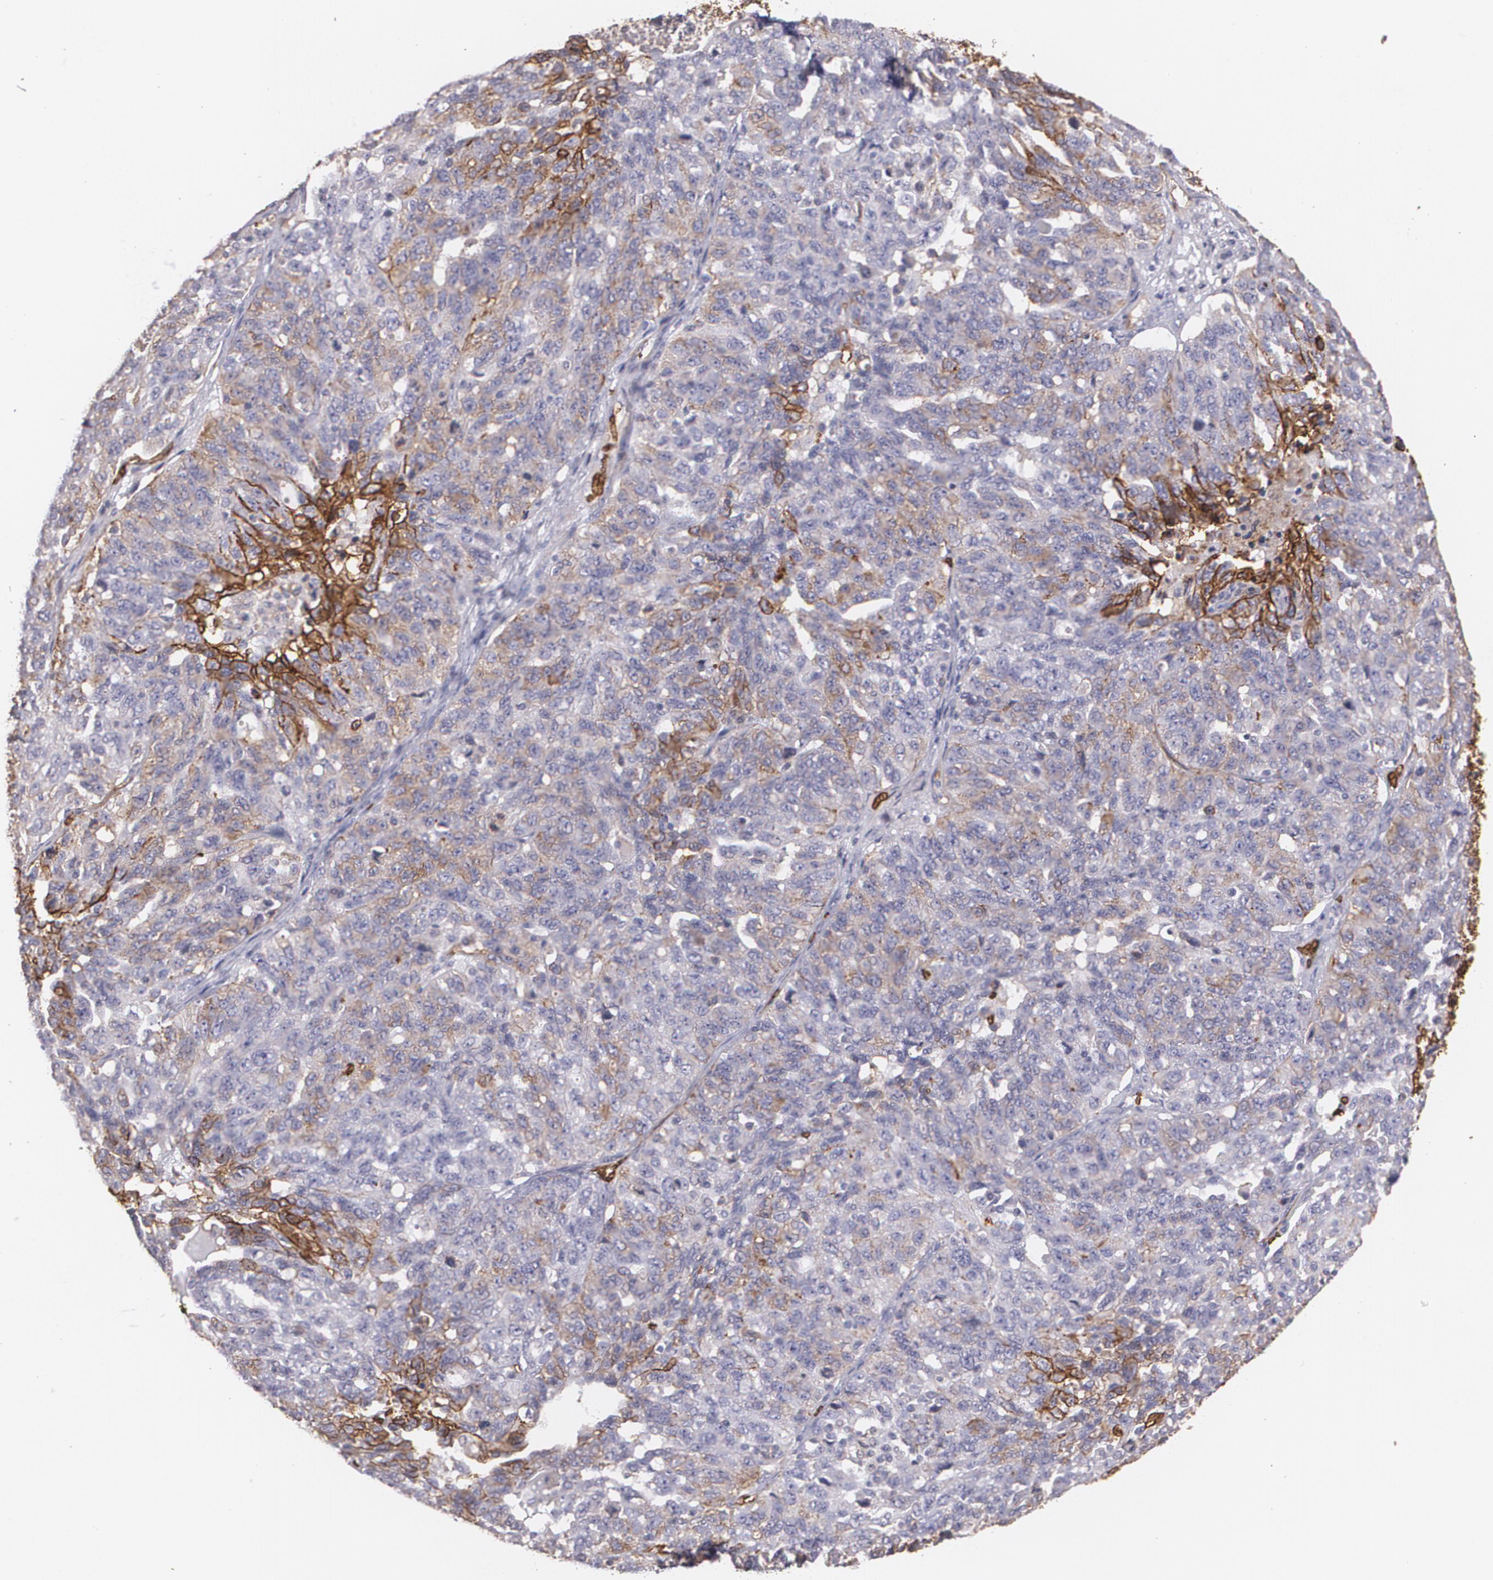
{"staining": {"intensity": "moderate", "quantity": ">75%", "location": "cytoplasmic/membranous"}, "tissue": "ovarian cancer", "cell_type": "Tumor cells", "image_type": "cancer", "snomed": [{"axis": "morphology", "description": "Cystadenocarcinoma, serous, NOS"}, {"axis": "topography", "description": "Ovary"}], "caption": "Moderate cytoplasmic/membranous expression for a protein is present in about >75% of tumor cells of serous cystadenocarcinoma (ovarian) using IHC.", "gene": "SLC2A1", "patient": {"sex": "female", "age": 71}}